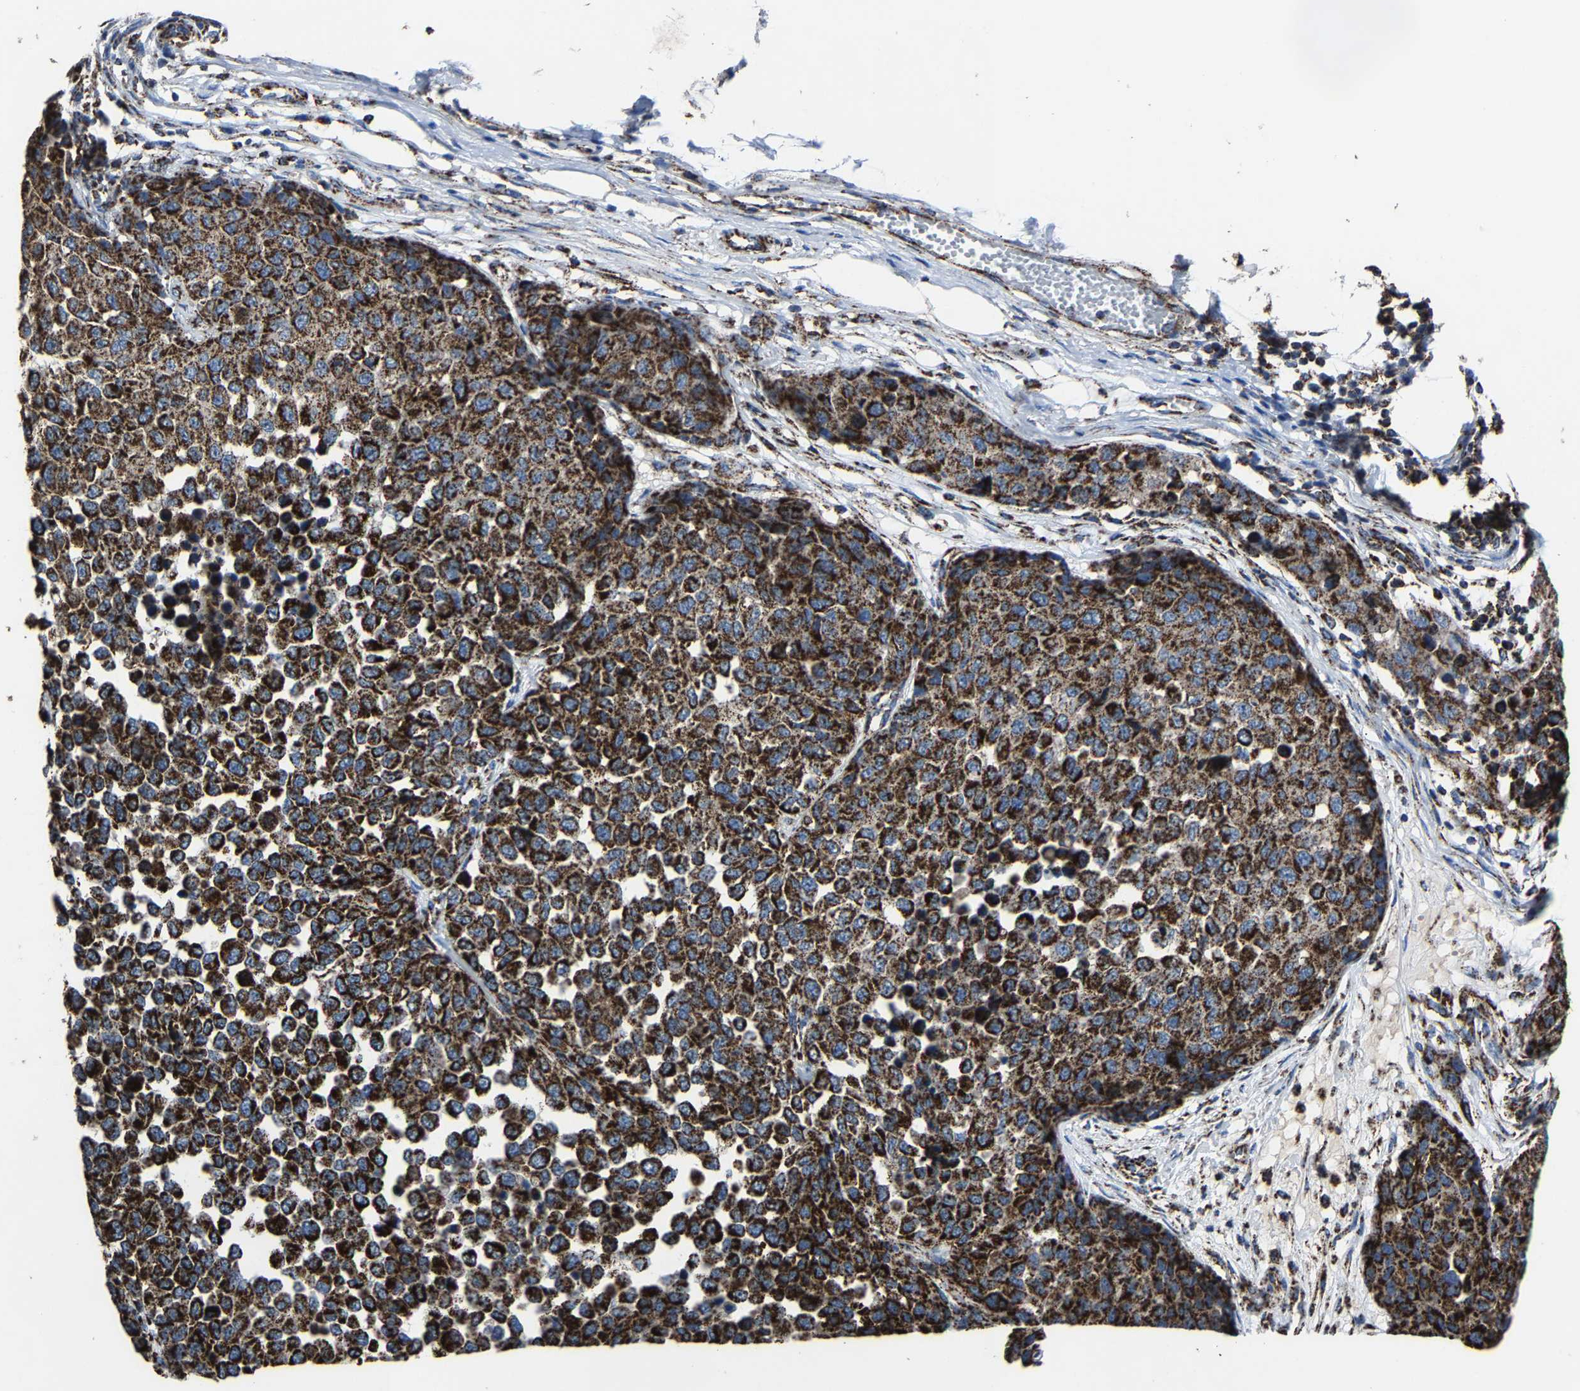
{"staining": {"intensity": "strong", "quantity": ">75%", "location": "cytoplasmic/membranous"}, "tissue": "melanoma", "cell_type": "Tumor cells", "image_type": "cancer", "snomed": [{"axis": "morphology", "description": "Normal tissue, NOS"}, {"axis": "morphology", "description": "Malignant melanoma, NOS"}, {"axis": "topography", "description": "Skin"}], "caption": "Melanoma stained for a protein (brown) reveals strong cytoplasmic/membranous positive expression in approximately >75% of tumor cells.", "gene": "NDUFV3", "patient": {"sex": "male", "age": 62}}